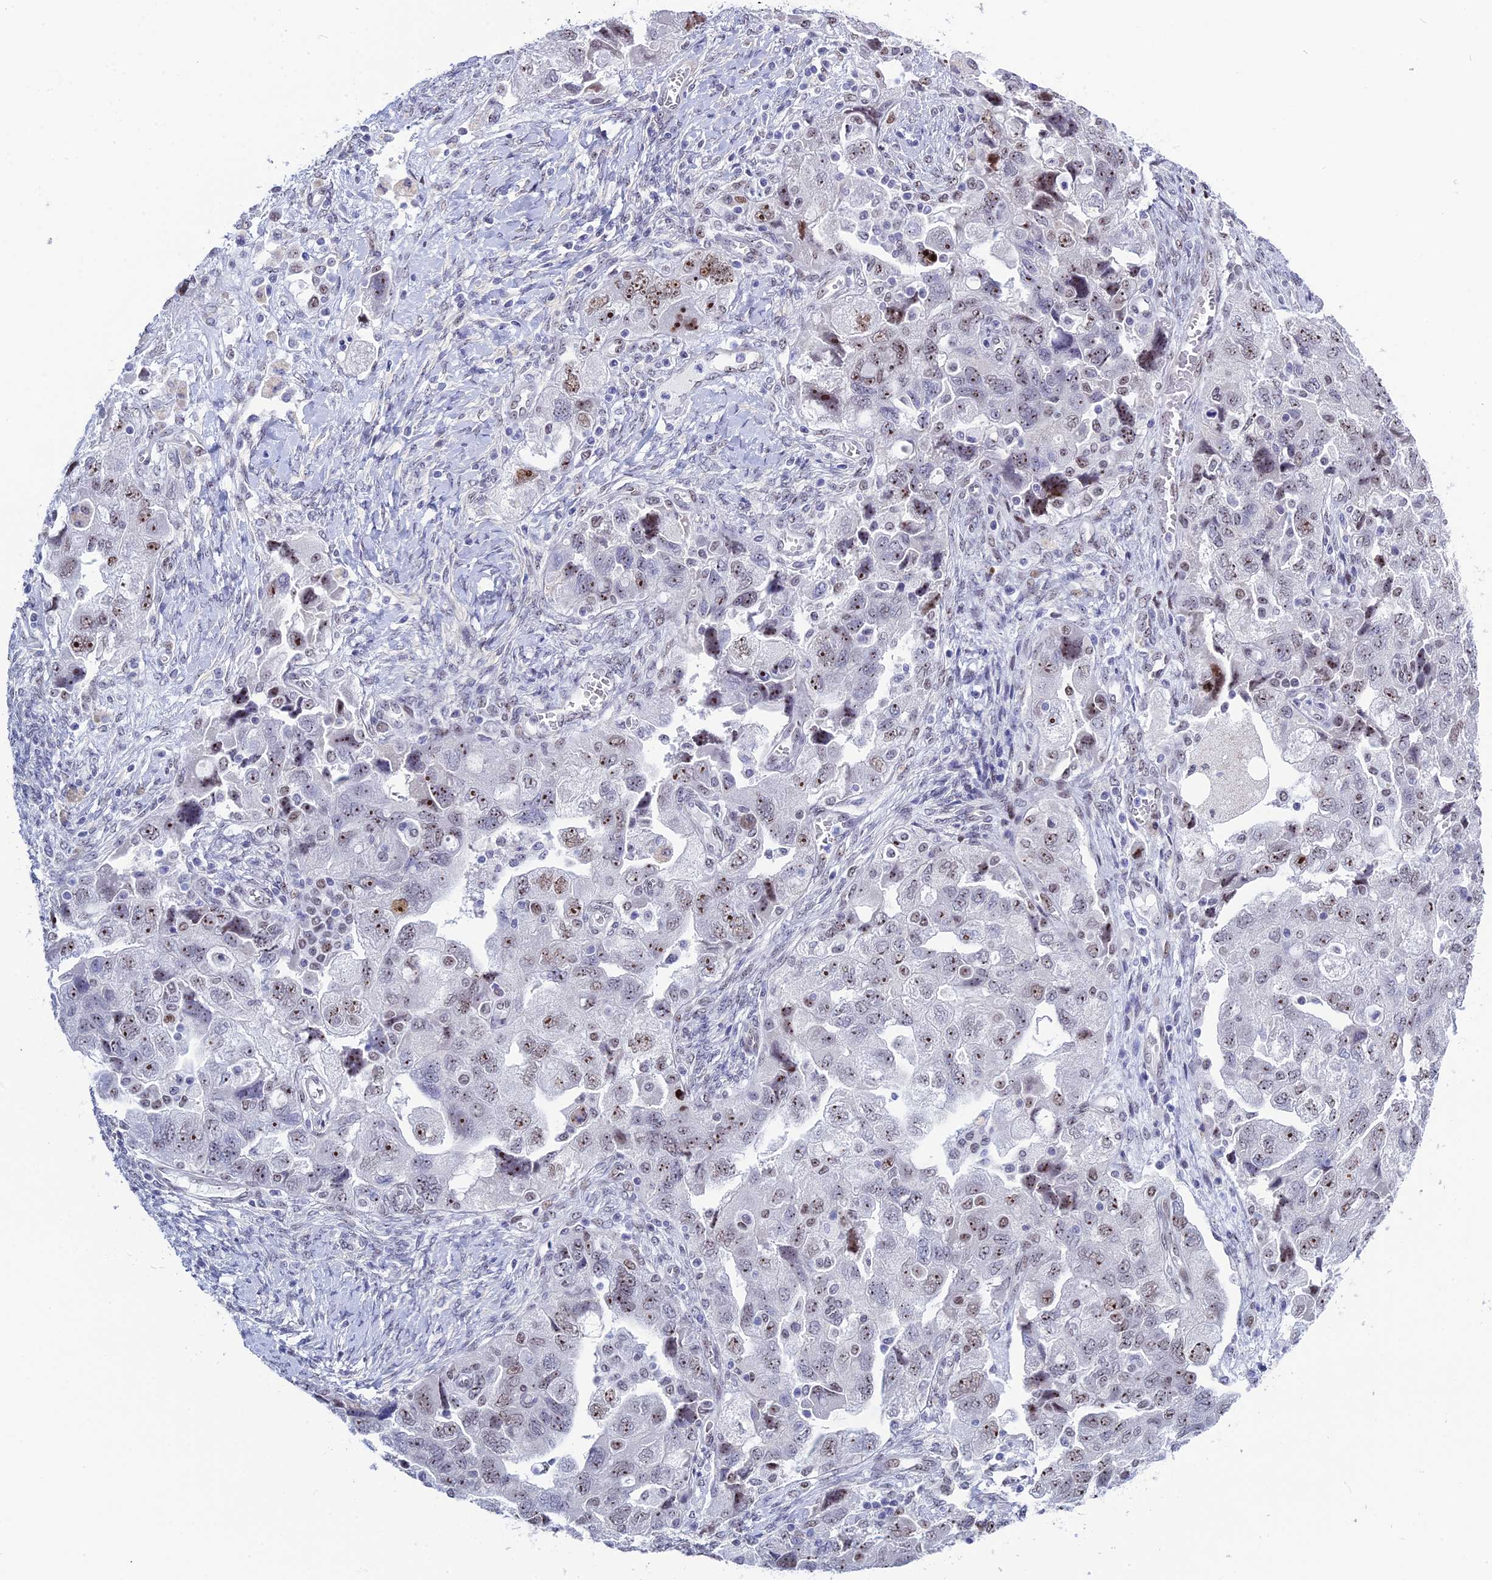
{"staining": {"intensity": "moderate", "quantity": "25%-75%", "location": "nuclear"}, "tissue": "ovarian cancer", "cell_type": "Tumor cells", "image_type": "cancer", "snomed": [{"axis": "morphology", "description": "Carcinoma, NOS"}, {"axis": "morphology", "description": "Cystadenocarcinoma, serous, NOS"}, {"axis": "topography", "description": "Ovary"}], "caption": "Tumor cells display medium levels of moderate nuclear positivity in approximately 25%-75% of cells in ovarian serous cystadenocarcinoma.", "gene": "CCDC86", "patient": {"sex": "female", "age": 69}}